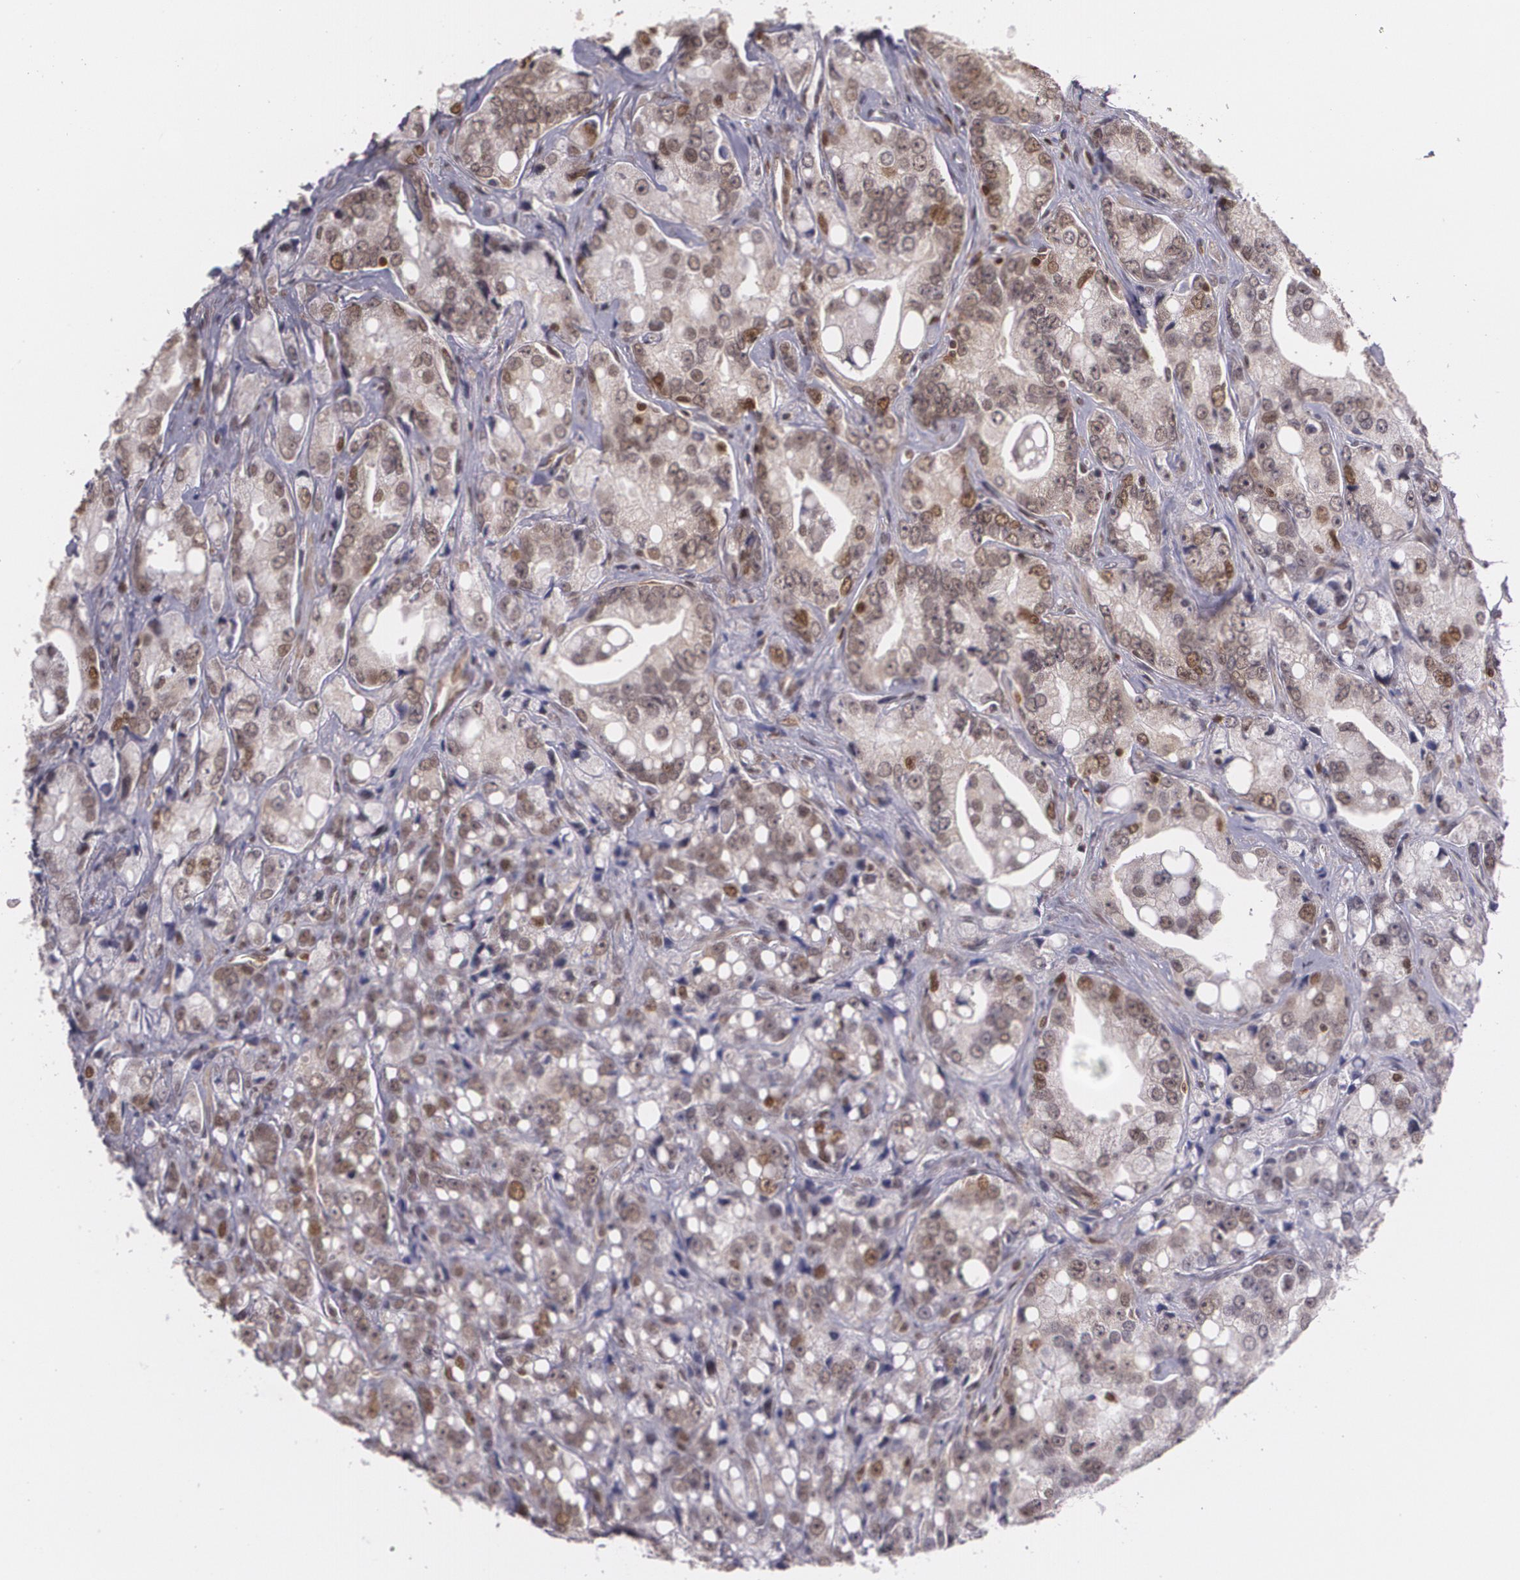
{"staining": {"intensity": "weak", "quantity": "<25%", "location": "nuclear"}, "tissue": "prostate cancer", "cell_type": "Tumor cells", "image_type": "cancer", "snomed": [{"axis": "morphology", "description": "Adenocarcinoma, High grade"}, {"axis": "topography", "description": "Prostate"}], "caption": "The photomicrograph demonstrates no staining of tumor cells in prostate adenocarcinoma (high-grade).", "gene": "CUL2", "patient": {"sex": "male", "age": 67}}